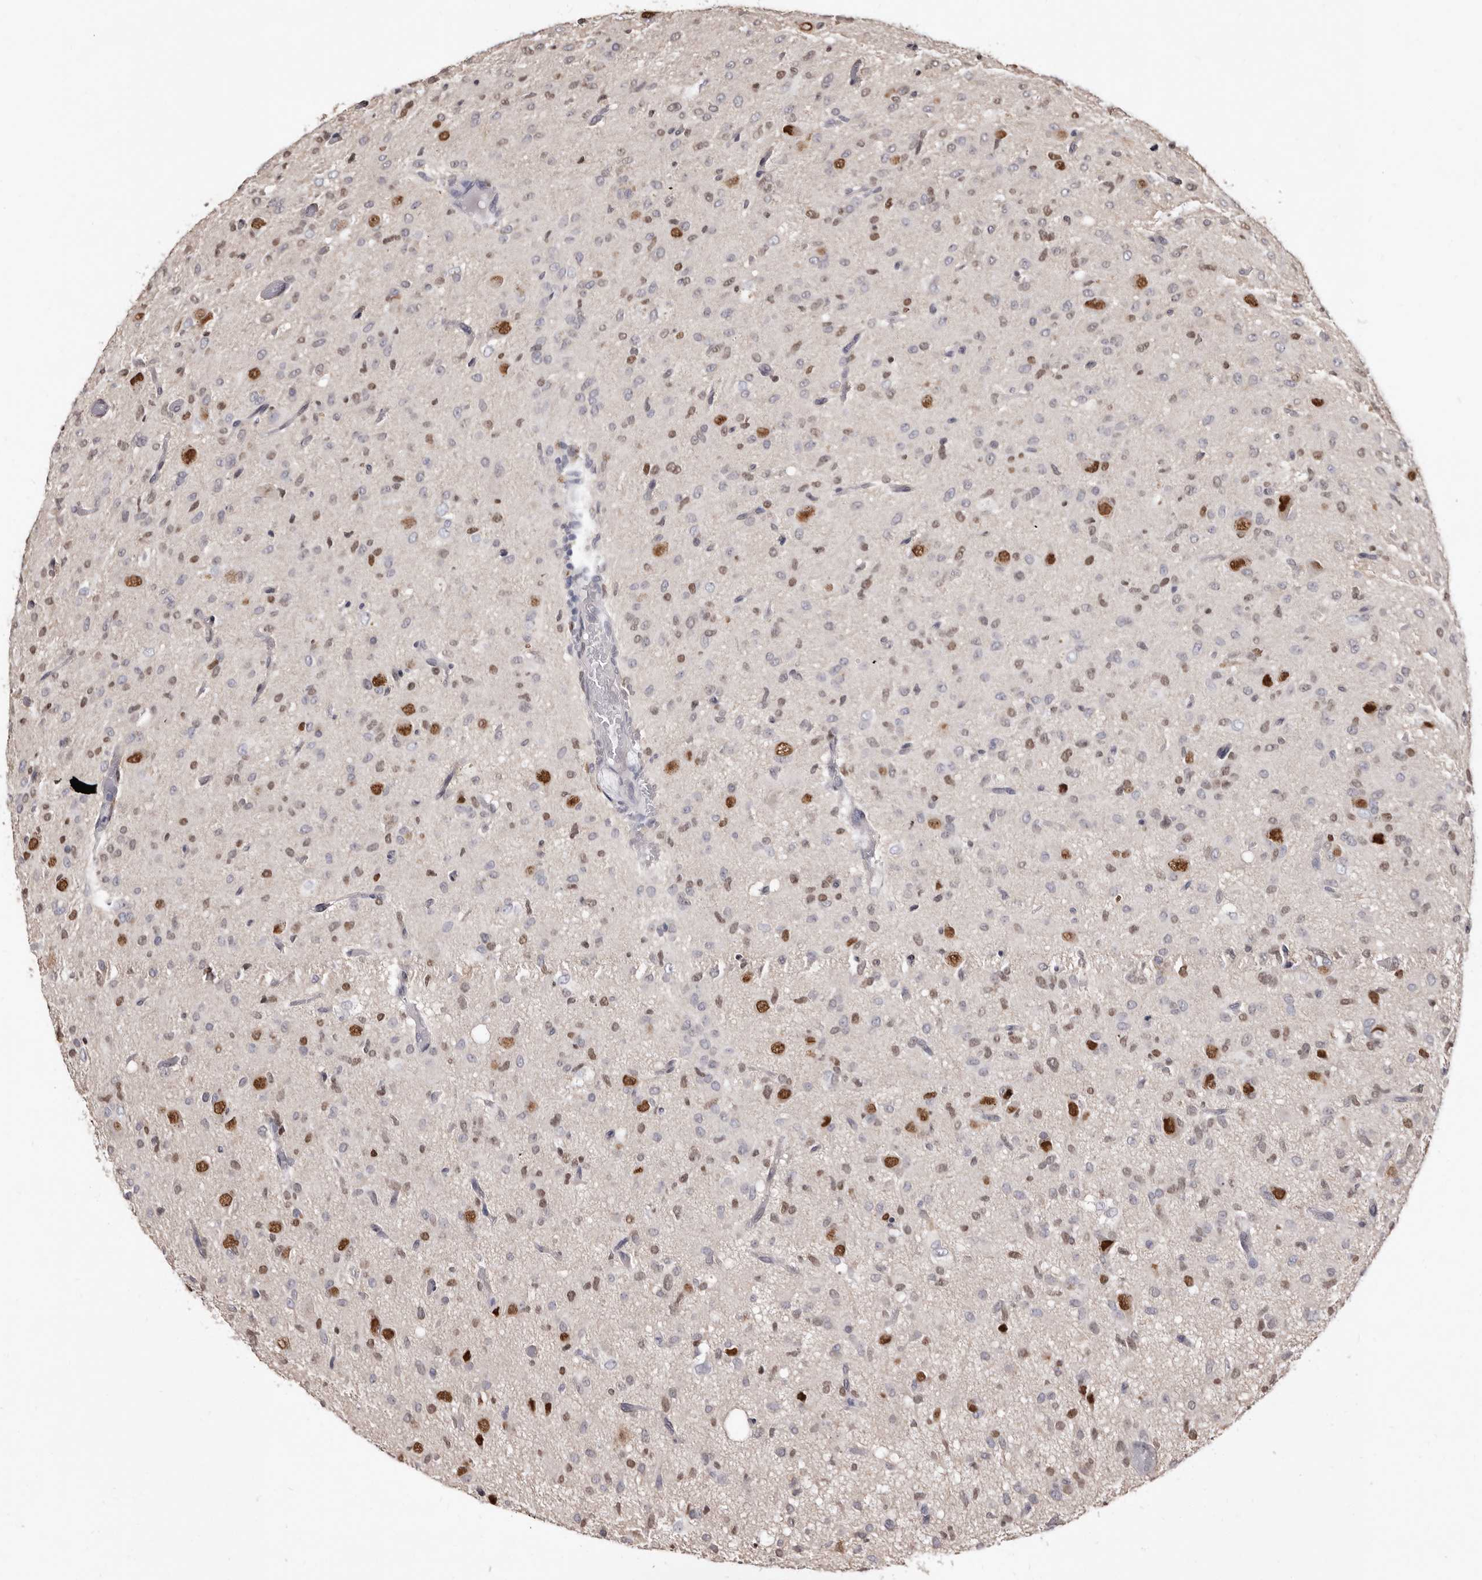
{"staining": {"intensity": "moderate", "quantity": "<25%", "location": "nuclear"}, "tissue": "glioma", "cell_type": "Tumor cells", "image_type": "cancer", "snomed": [{"axis": "morphology", "description": "Glioma, malignant, High grade"}, {"axis": "topography", "description": "Brain"}], "caption": "Protein staining exhibits moderate nuclear positivity in approximately <25% of tumor cells in malignant glioma (high-grade). The protein is stained brown, and the nuclei are stained in blue (DAB IHC with brightfield microscopy, high magnification).", "gene": "KHDRBS2", "patient": {"sex": "female", "age": 59}}